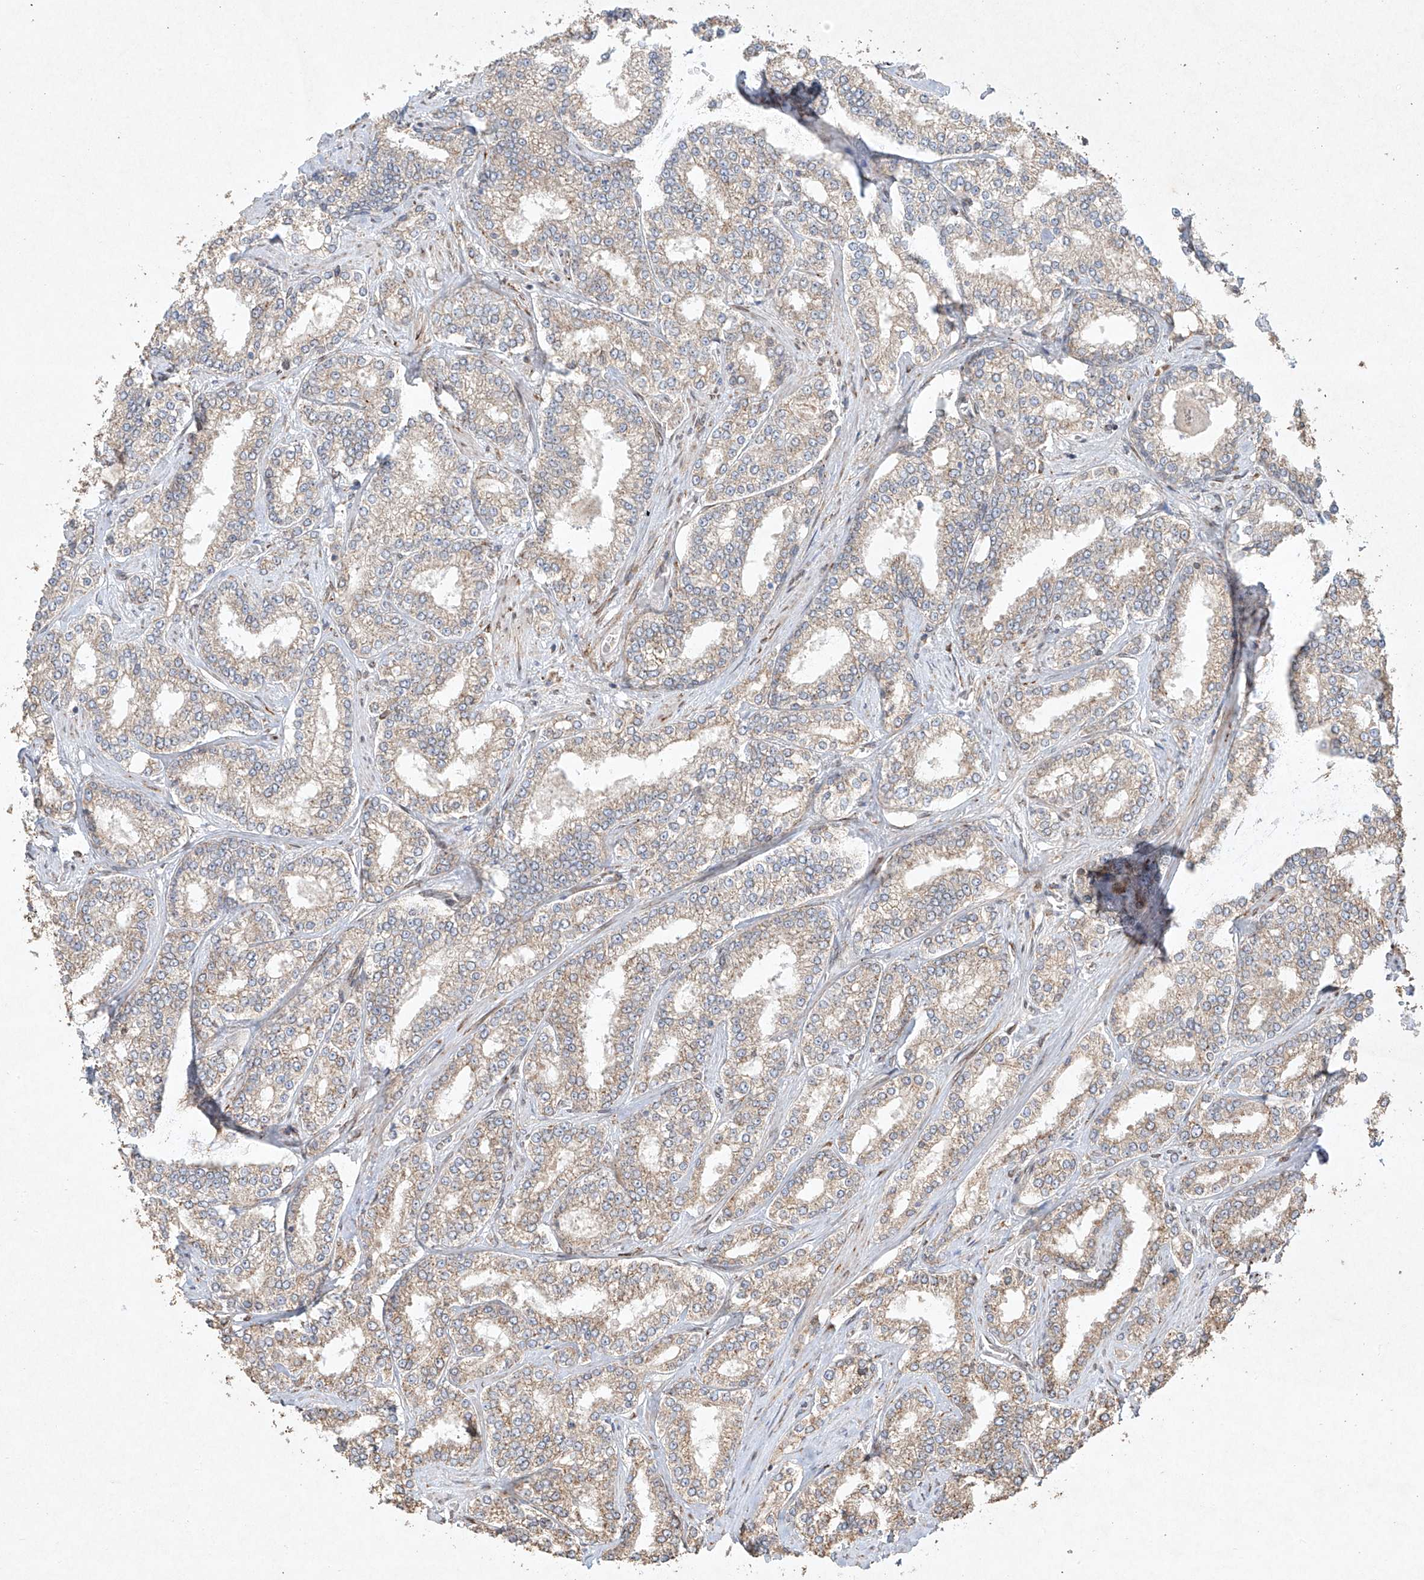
{"staining": {"intensity": "weak", "quantity": ">75%", "location": "cytoplasmic/membranous"}, "tissue": "prostate cancer", "cell_type": "Tumor cells", "image_type": "cancer", "snomed": [{"axis": "morphology", "description": "Normal tissue, NOS"}, {"axis": "morphology", "description": "Adenocarcinoma, High grade"}, {"axis": "topography", "description": "Prostate"}], "caption": "About >75% of tumor cells in human adenocarcinoma (high-grade) (prostate) reveal weak cytoplasmic/membranous protein expression as visualized by brown immunohistochemical staining.", "gene": "SEMA3B", "patient": {"sex": "male", "age": 83}}